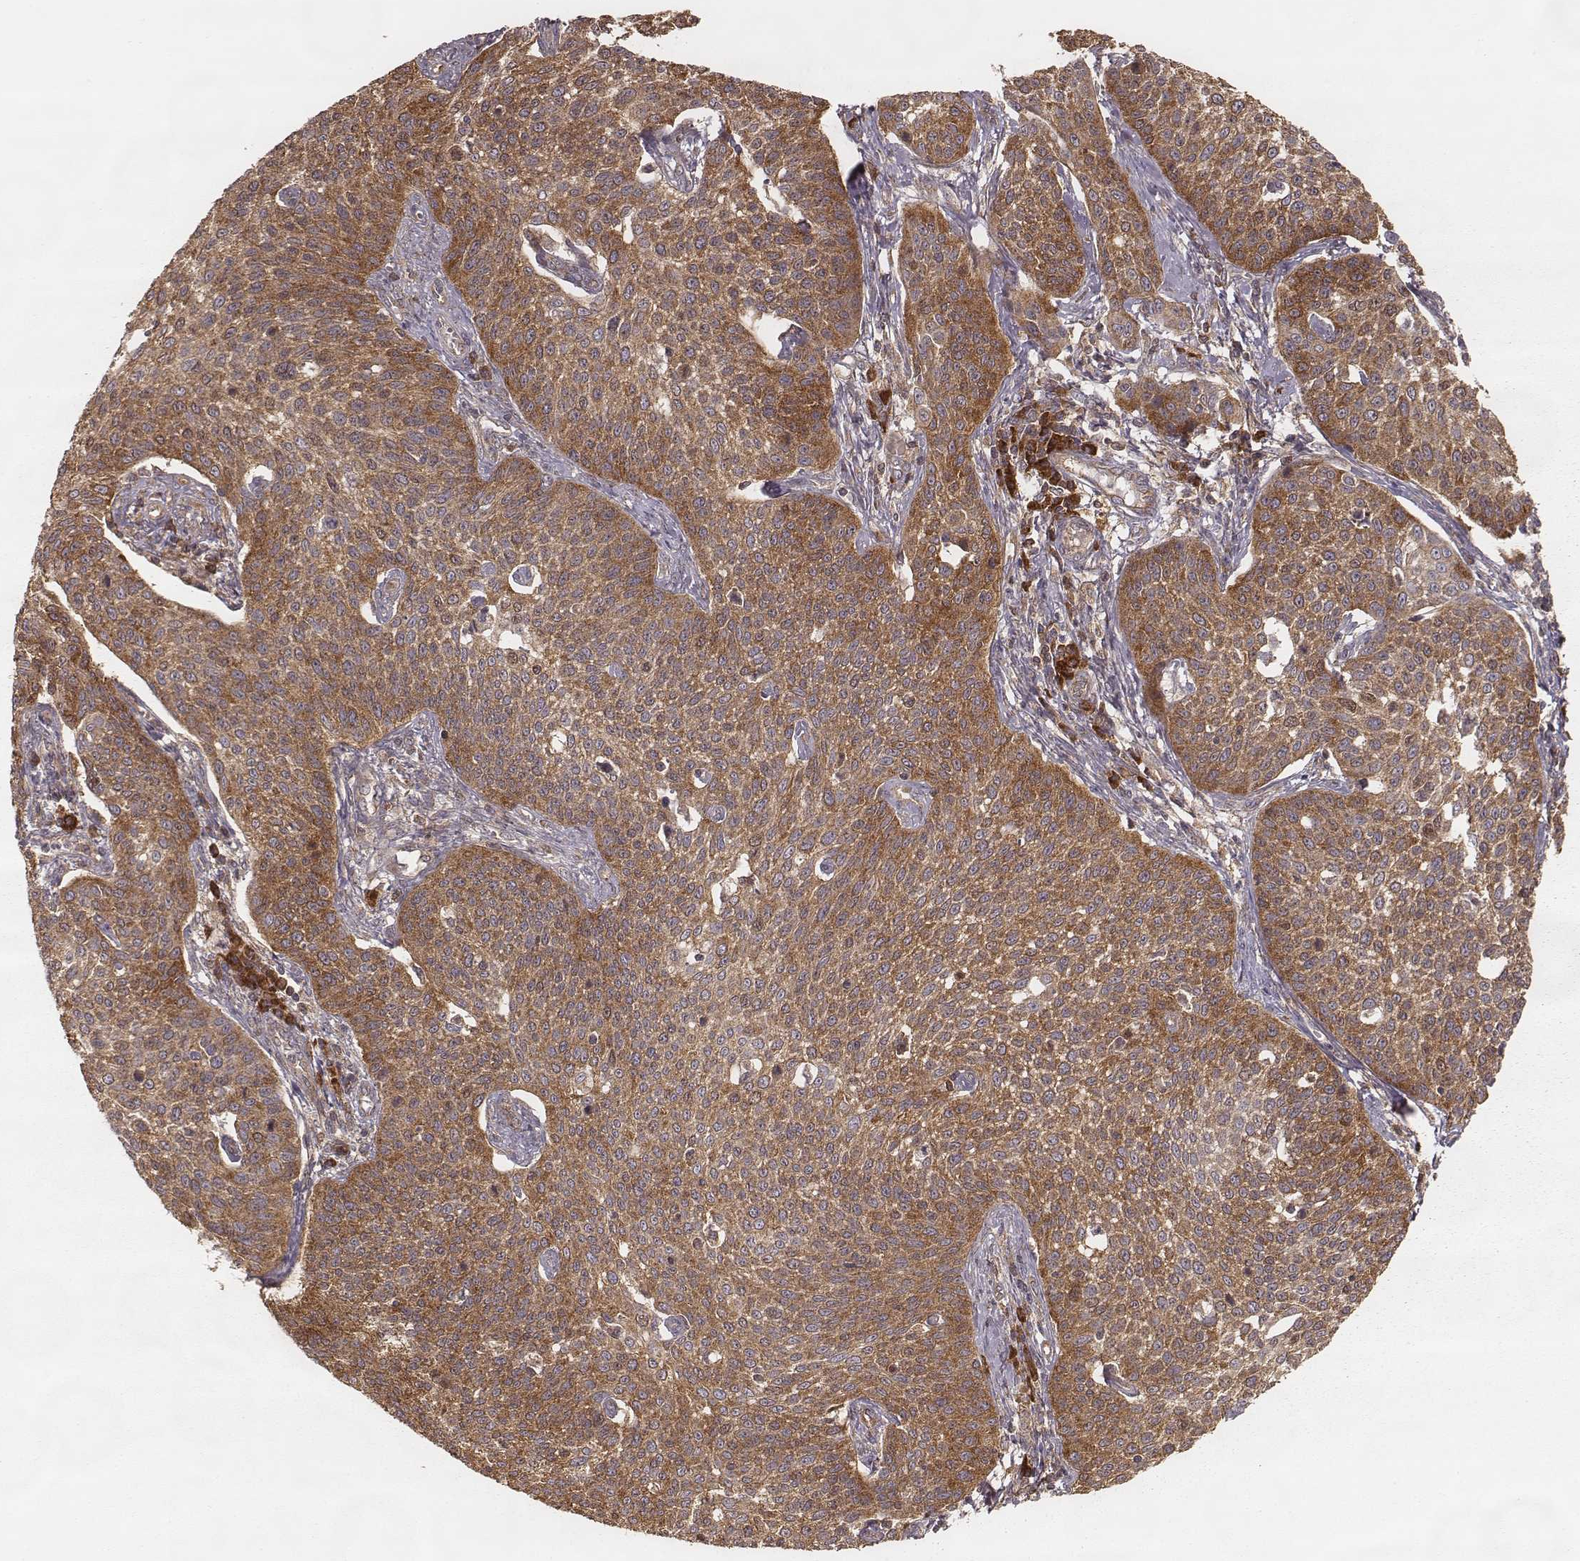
{"staining": {"intensity": "moderate", "quantity": ">75%", "location": "cytoplasmic/membranous"}, "tissue": "cervical cancer", "cell_type": "Tumor cells", "image_type": "cancer", "snomed": [{"axis": "morphology", "description": "Squamous cell carcinoma, NOS"}, {"axis": "topography", "description": "Cervix"}], "caption": "The histopathology image displays staining of cervical cancer, revealing moderate cytoplasmic/membranous protein staining (brown color) within tumor cells. The protein is stained brown, and the nuclei are stained in blue (DAB (3,3'-diaminobenzidine) IHC with brightfield microscopy, high magnification).", "gene": "CARS1", "patient": {"sex": "female", "age": 34}}